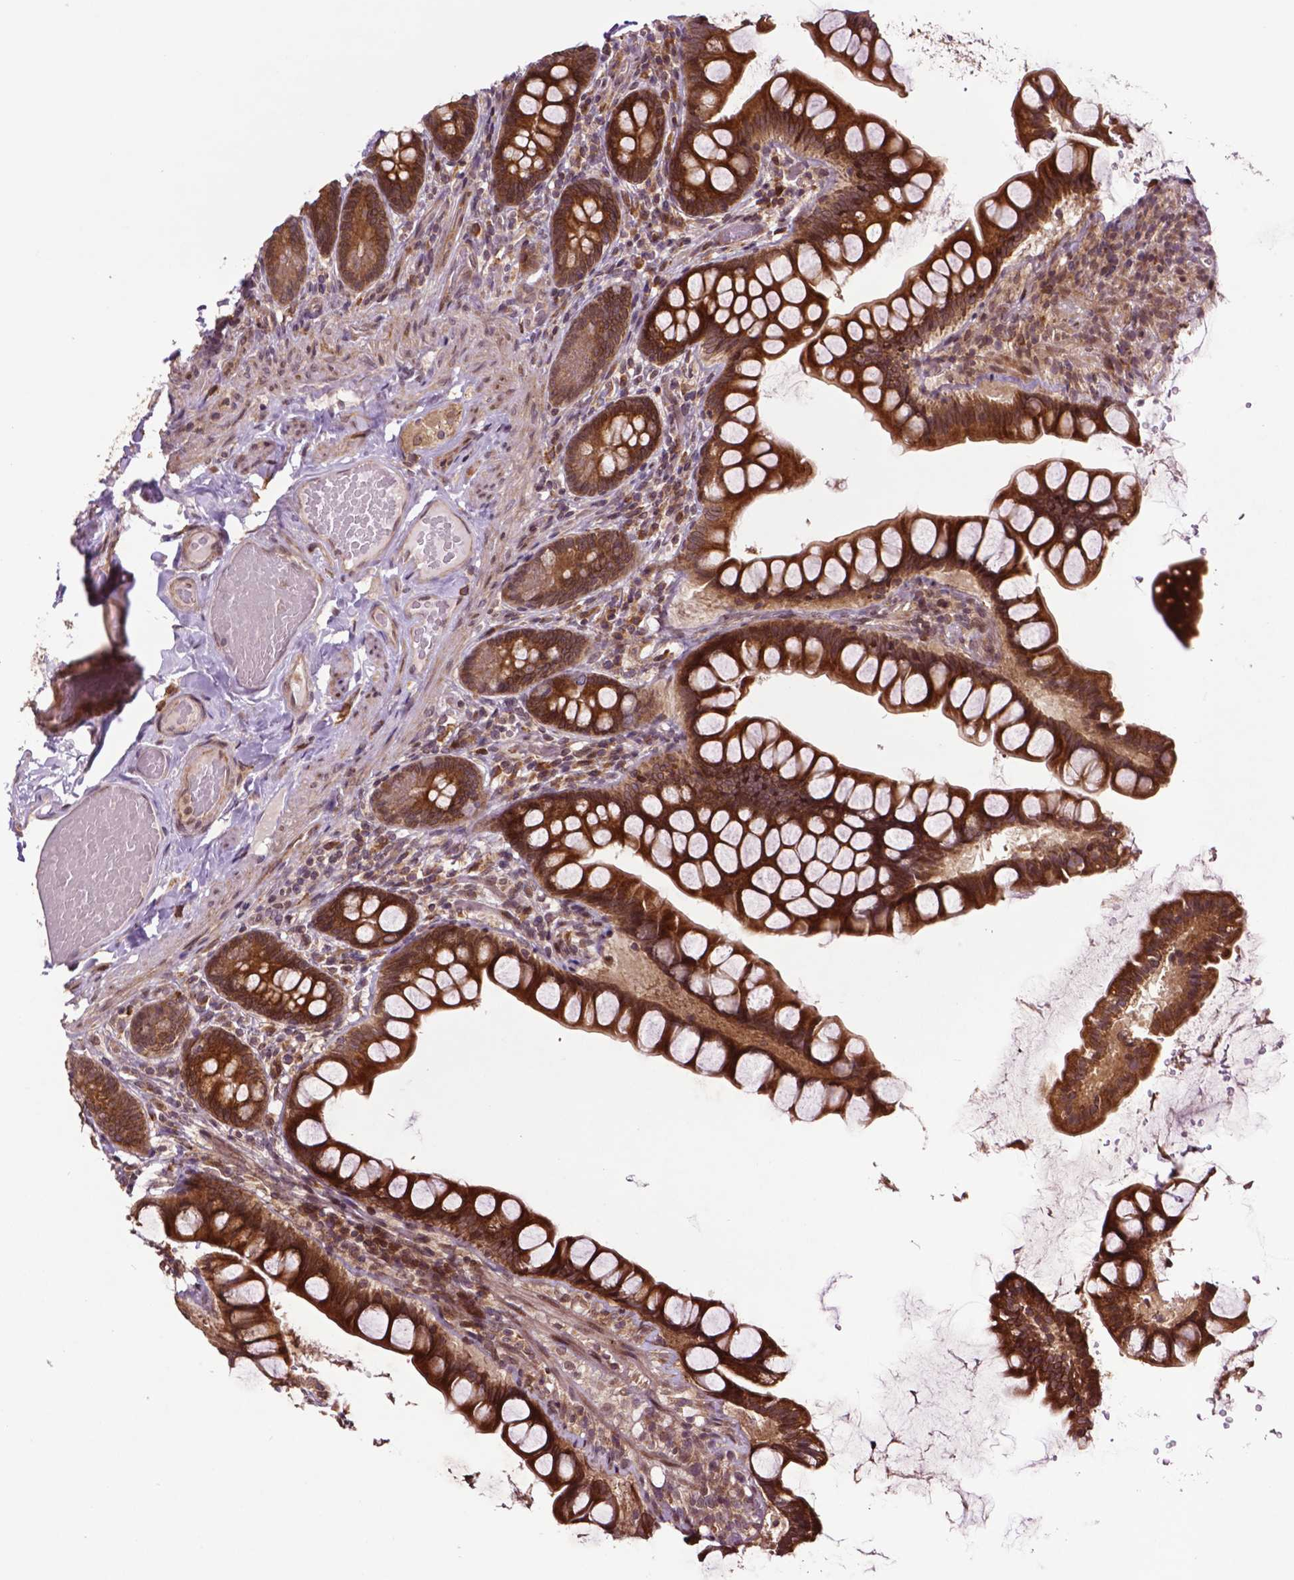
{"staining": {"intensity": "strong", "quantity": ">75%", "location": "cytoplasmic/membranous"}, "tissue": "small intestine", "cell_type": "Glandular cells", "image_type": "normal", "snomed": [{"axis": "morphology", "description": "Normal tissue, NOS"}, {"axis": "topography", "description": "Small intestine"}], "caption": "Glandular cells reveal high levels of strong cytoplasmic/membranous expression in about >75% of cells in normal human small intestine.", "gene": "TMX2", "patient": {"sex": "male", "age": 70}}